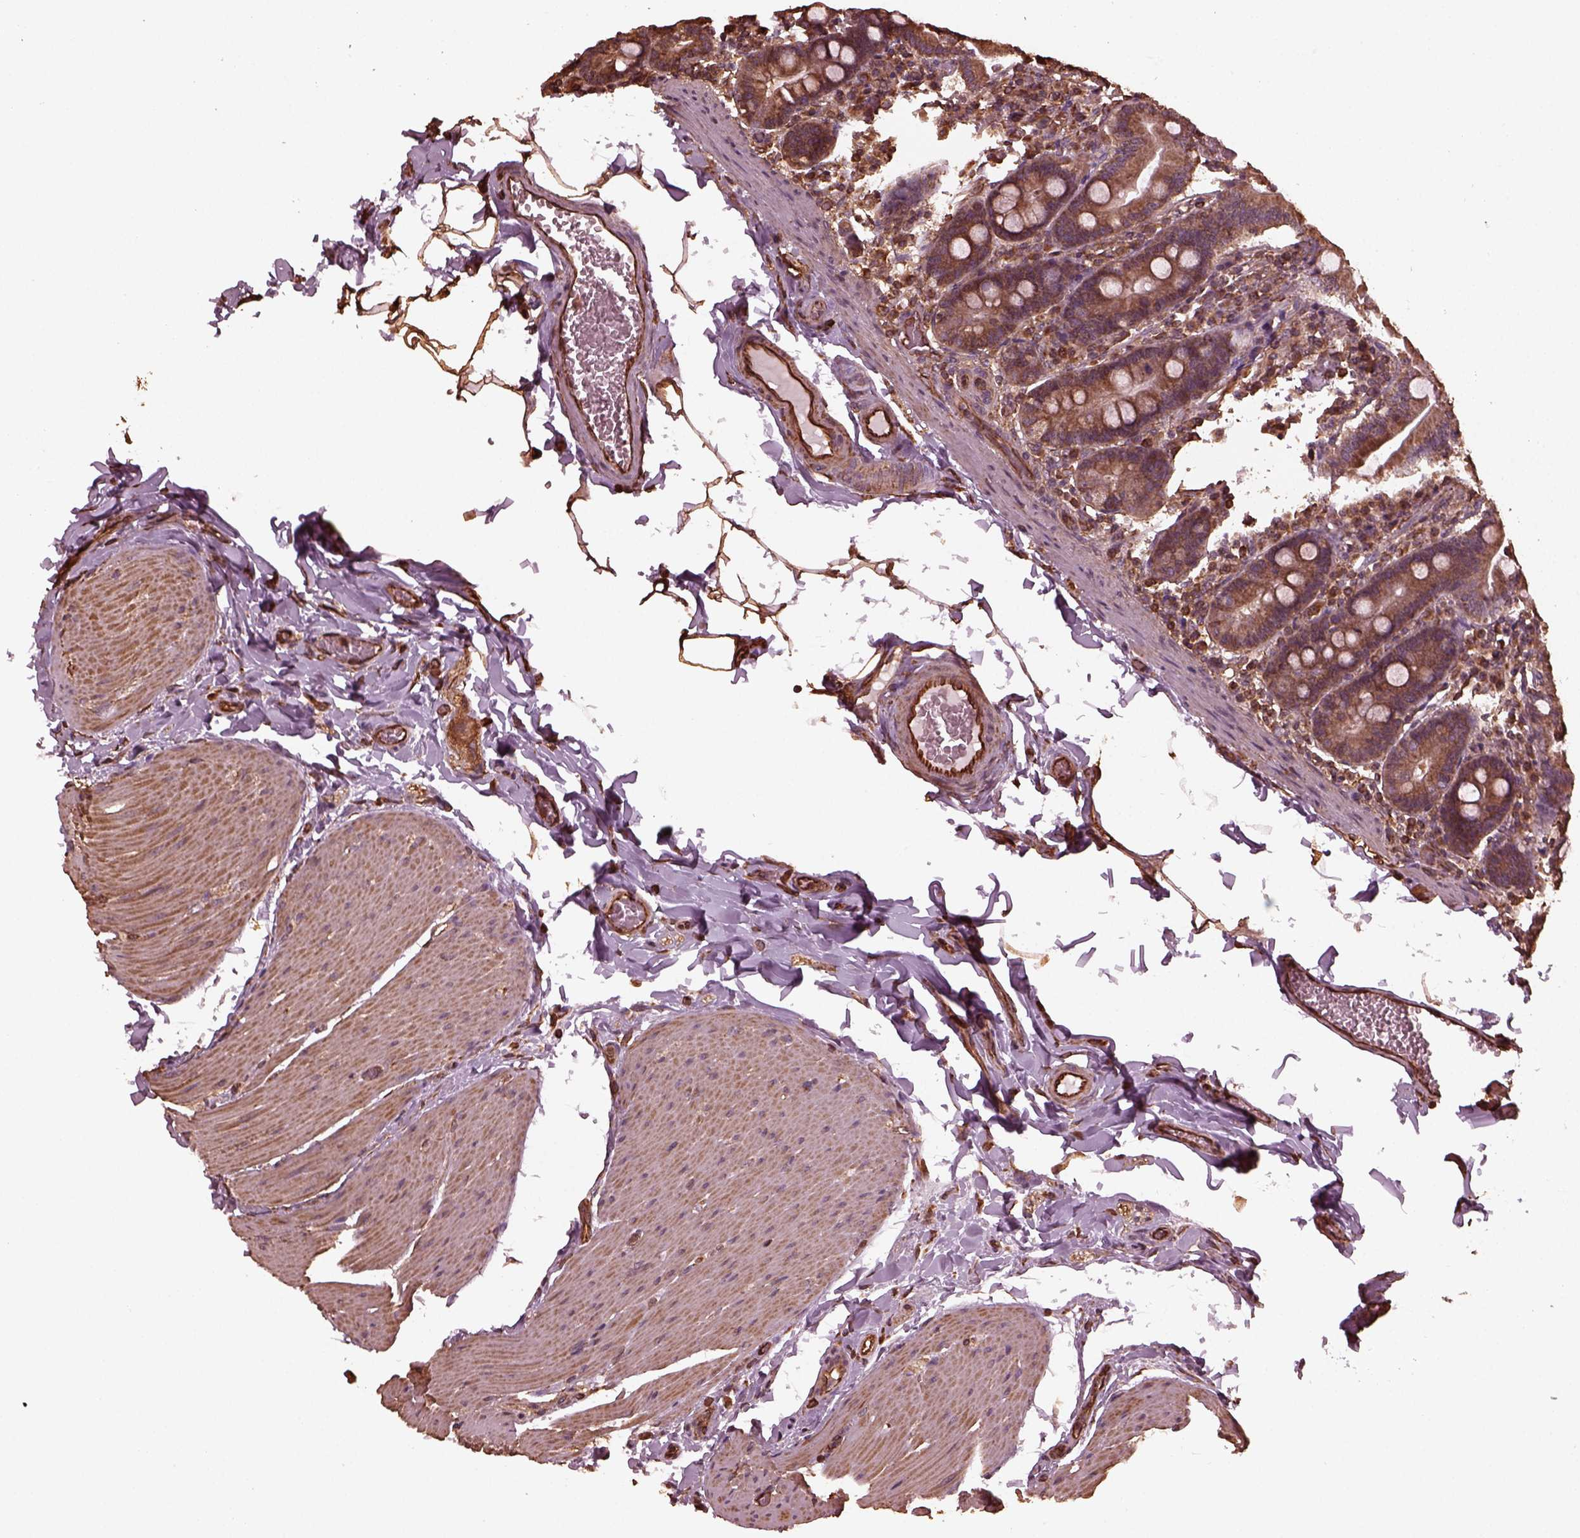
{"staining": {"intensity": "moderate", "quantity": "25%-75%", "location": "cytoplasmic/membranous"}, "tissue": "small intestine", "cell_type": "Glandular cells", "image_type": "normal", "snomed": [{"axis": "morphology", "description": "Normal tissue, NOS"}, {"axis": "topography", "description": "Small intestine"}], "caption": "Immunohistochemistry of benign human small intestine displays medium levels of moderate cytoplasmic/membranous staining in about 25%-75% of glandular cells.", "gene": "GTPBP1", "patient": {"sex": "male", "age": 37}}